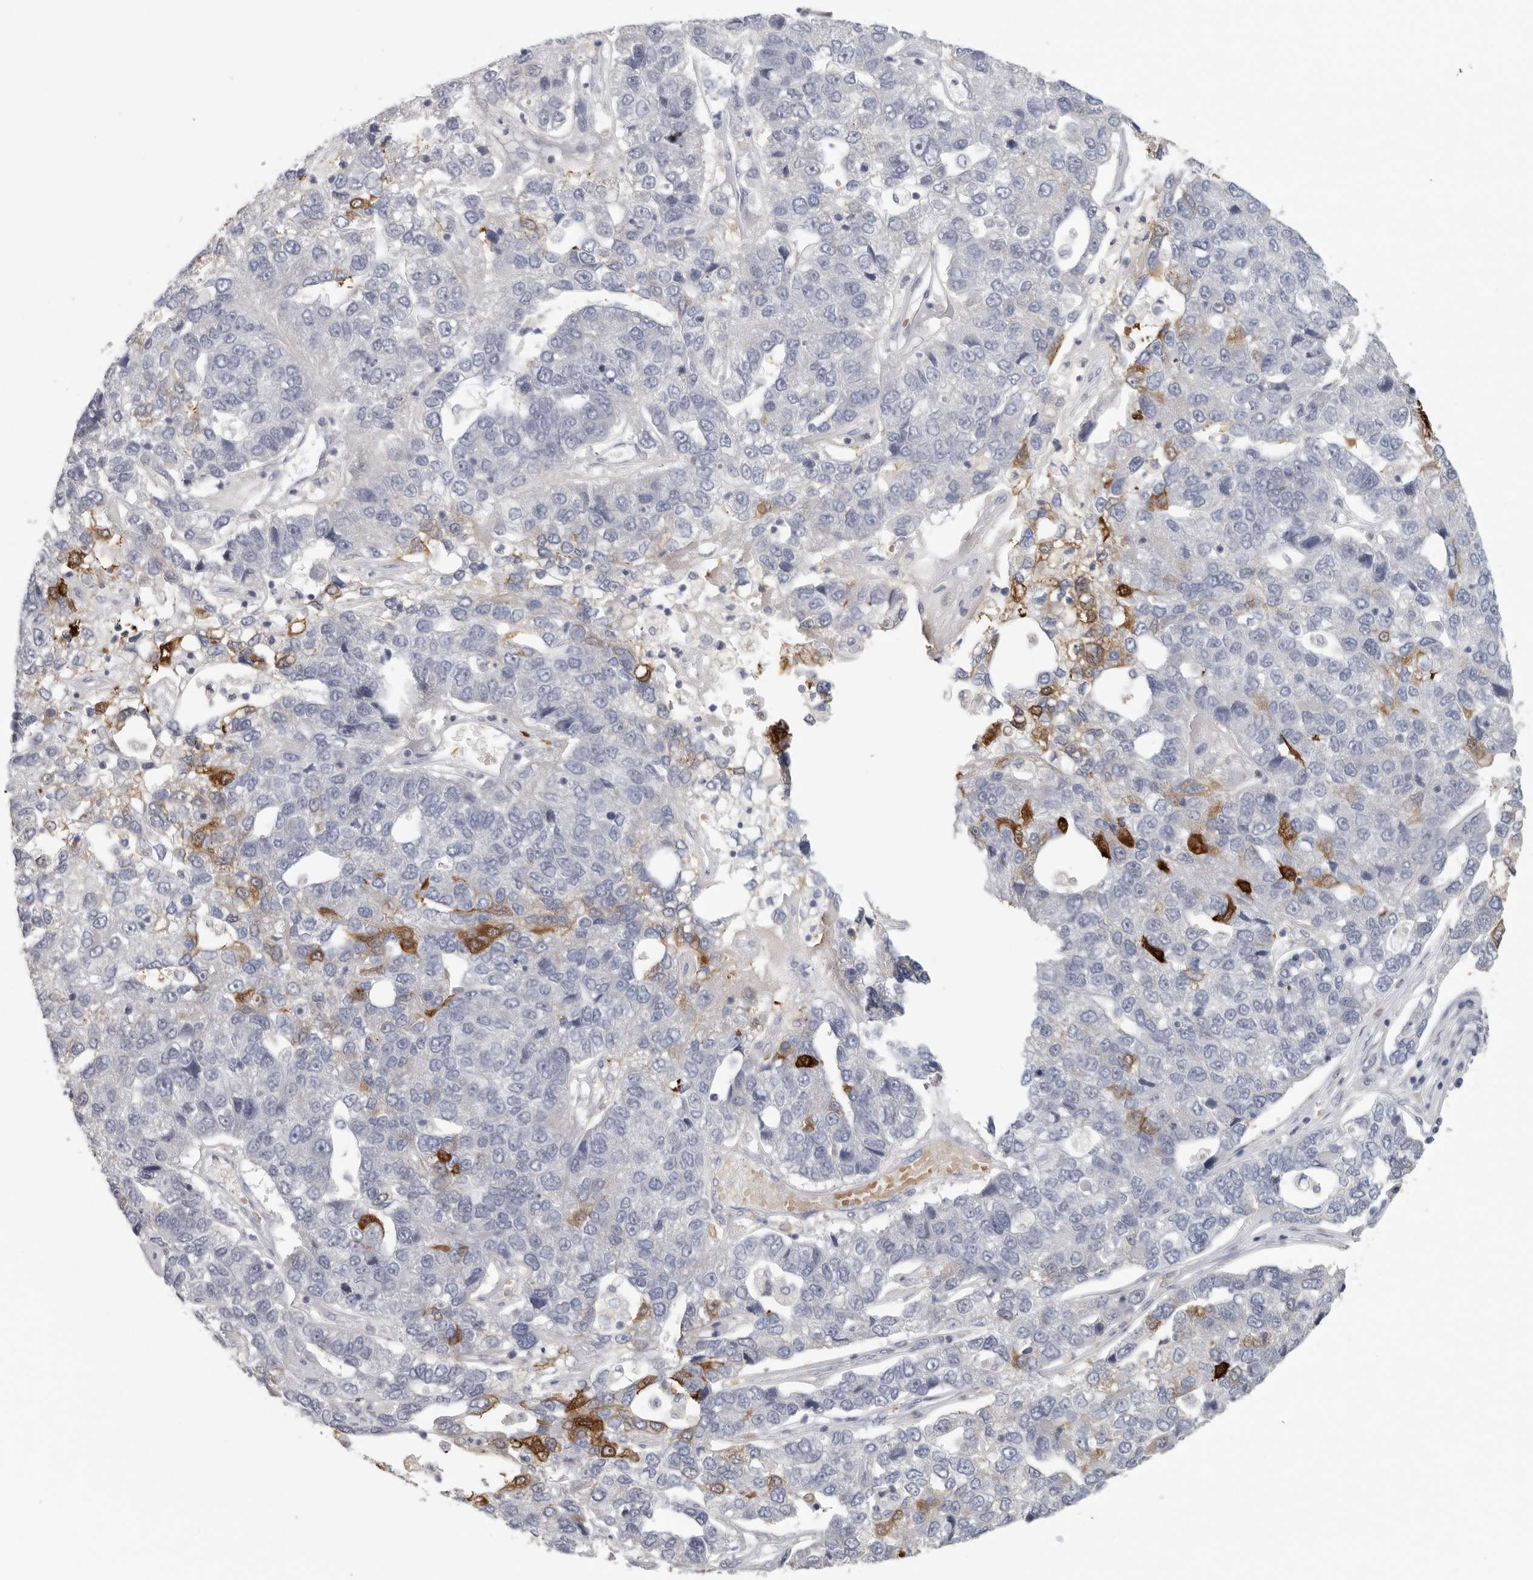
{"staining": {"intensity": "moderate", "quantity": "<25%", "location": "cytoplasmic/membranous"}, "tissue": "pancreatic cancer", "cell_type": "Tumor cells", "image_type": "cancer", "snomed": [{"axis": "morphology", "description": "Adenocarcinoma, NOS"}, {"axis": "topography", "description": "Pancreas"}], "caption": "Immunohistochemistry (DAB (3,3'-diaminobenzidine)) staining of human pancreatic adenocarcinoma exhibits moderate cytoplasmic/membranous protein expression in about <25% of tumor cells.", "gene": "DNAJC11", "patient": {"sex": "female", "age": 61}}